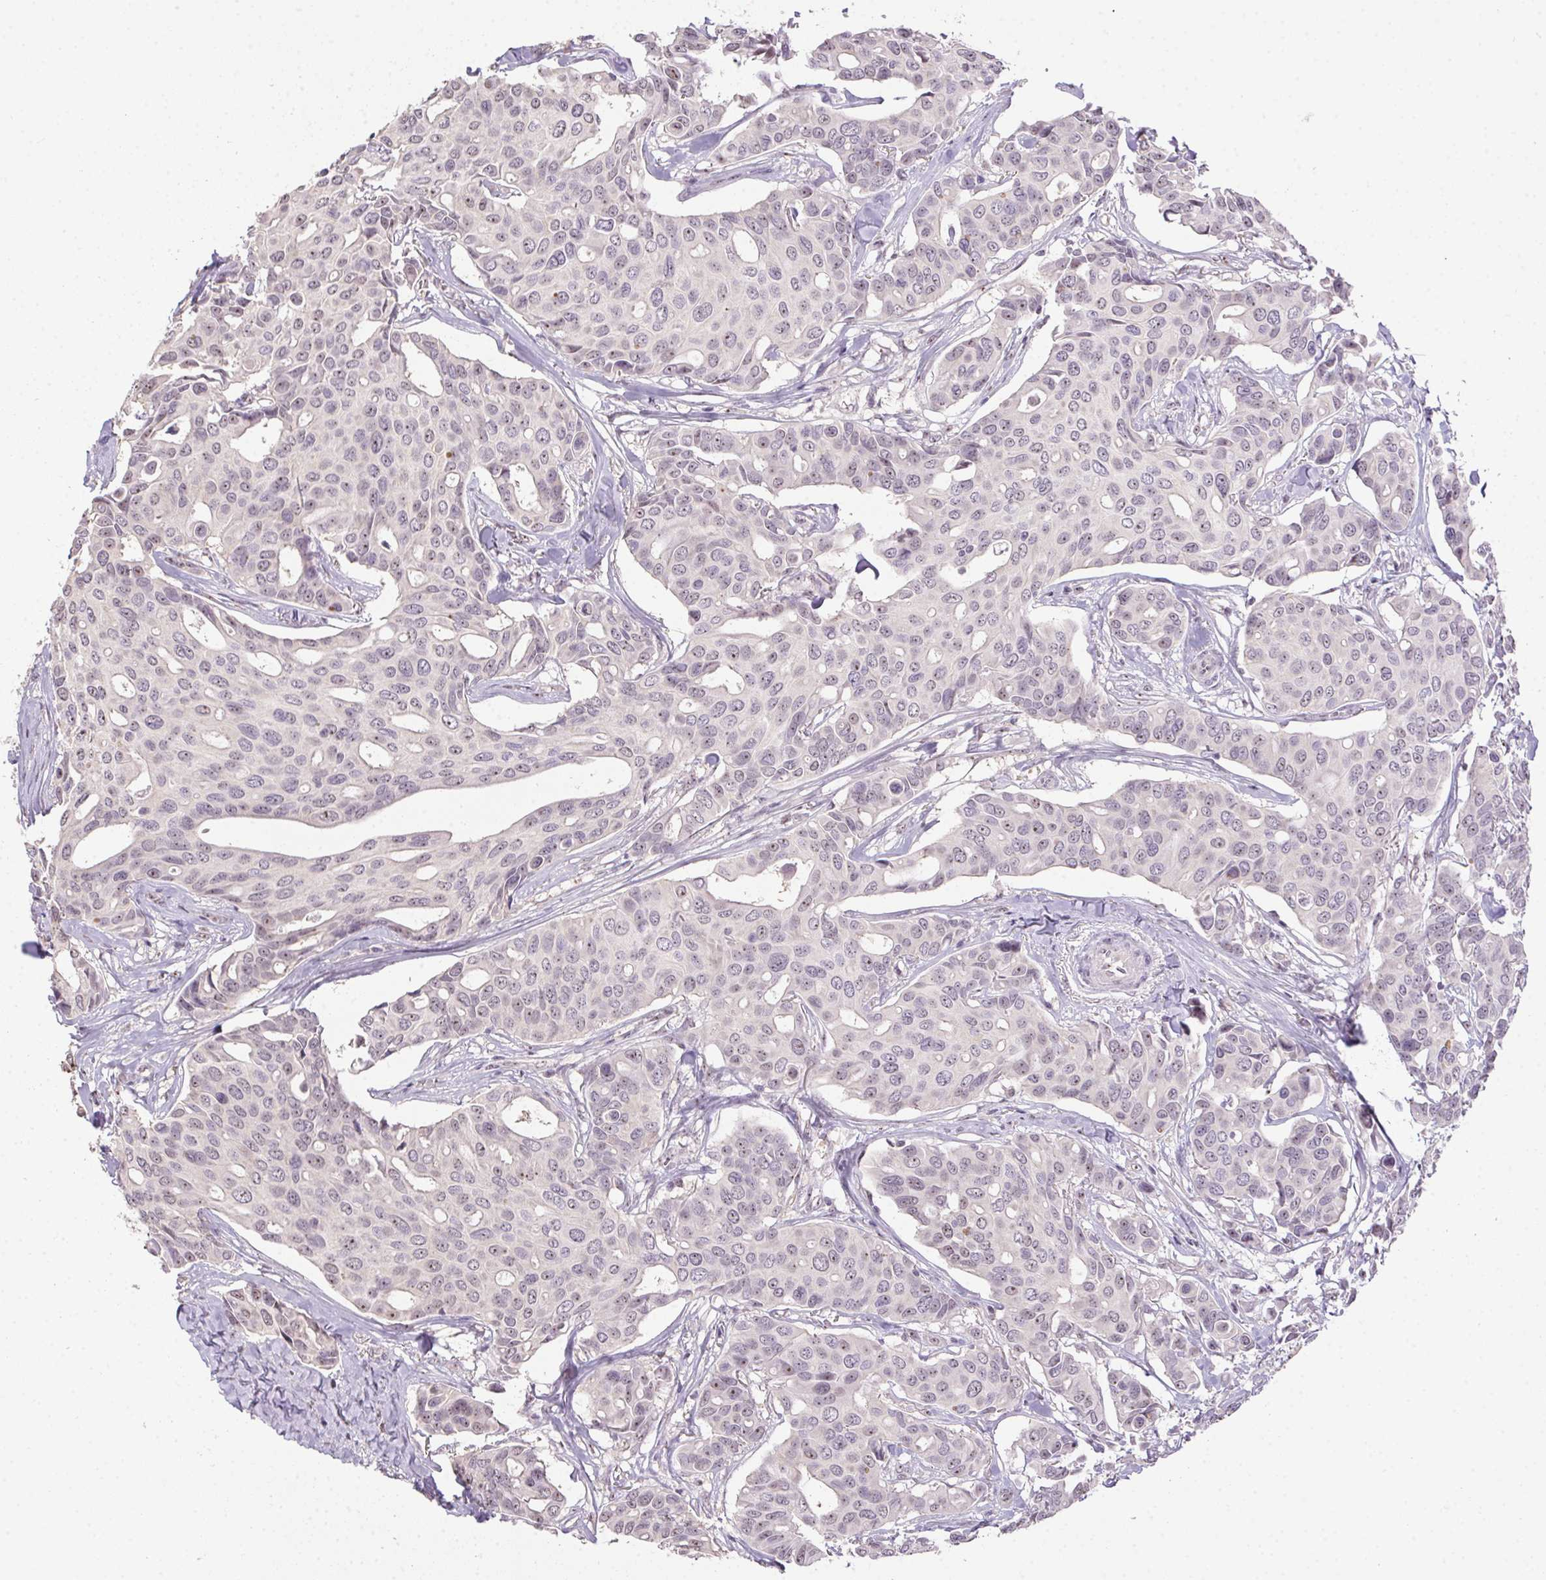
{"staining": {"intensity": "weak", "quantity": "<25%", "location": "nuclear"}, "tissue": "breast cancer", "cell_type": "Tumor cells", "image_type": "cancer", "snomed": [{"axis": "morphology", "description": "Duct carcinoma"}, {"axis": "topography", "description": "Breast"}], "caption": "Human breast infiltrating ductal carcinoma stained for a protein using immunohistochemistry demonstrates no positivity in tumor cells.", "gene": "BATF2", "patient": {"sex": "female", "age": 54}}